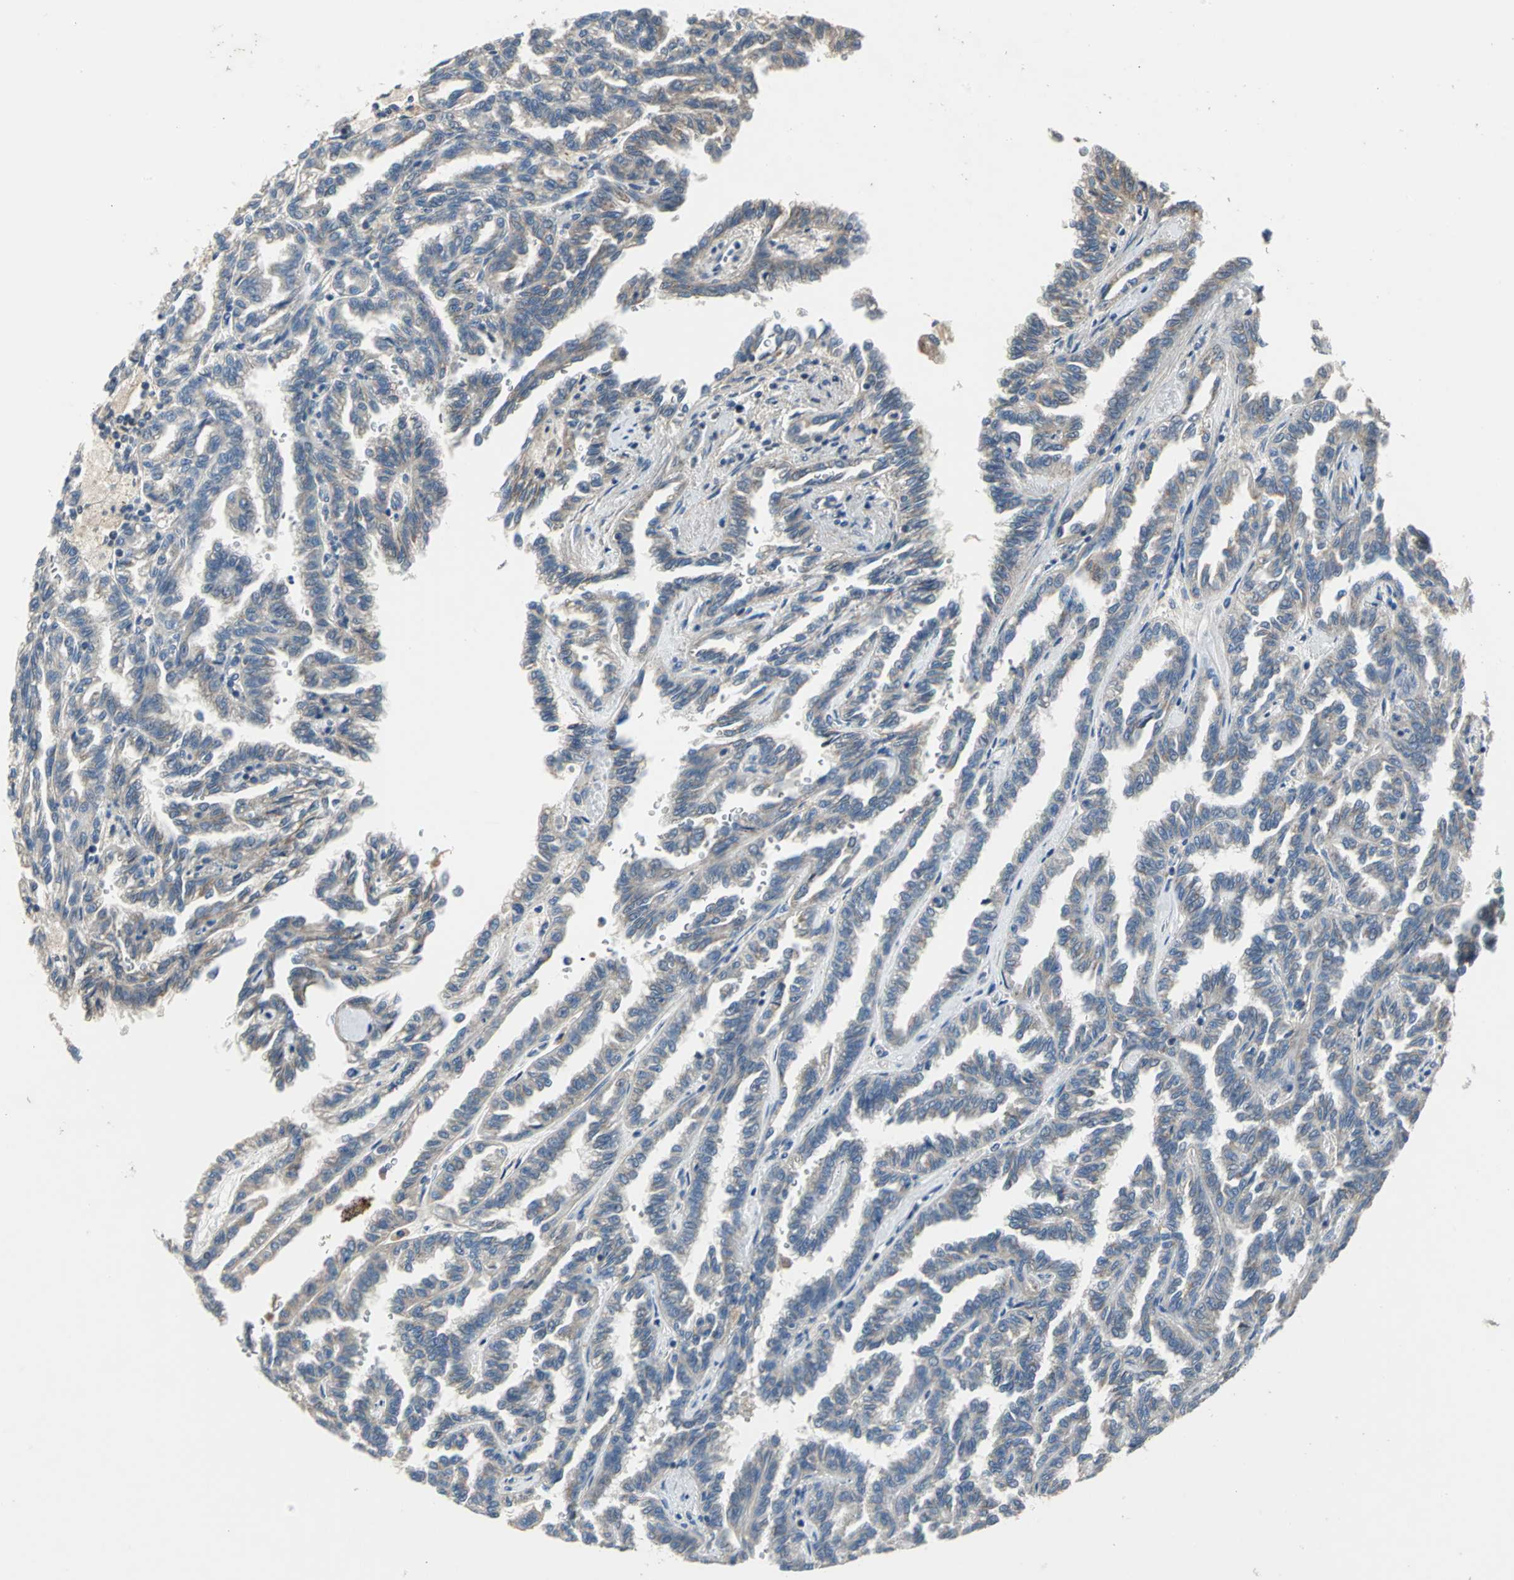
{"staining": {"intensity": "weak", "quantity": "25%-75%", "location": "cytoplasmic/membranous"}, "tissue": "renal cancer", "cell_type": "Tumor cells", "image_type": "cancer", "snomed": [{"axis": "morphology", "description": "Inflammation, NOS"}, {"axis": "morphology", "description": "Adenocarcinoma, NOS"}, {"axis": "topography", "description": "Kidney"}], "caption": "Weak cytoplasmic/membranous staining for a protein is present in about 25%-75% of tumor cells of renal cancer (adenocarcinoma) using immunohistochemistry (IHC).", "gene": "JADE3", "patient": {"sex": "male", "age": 68}}